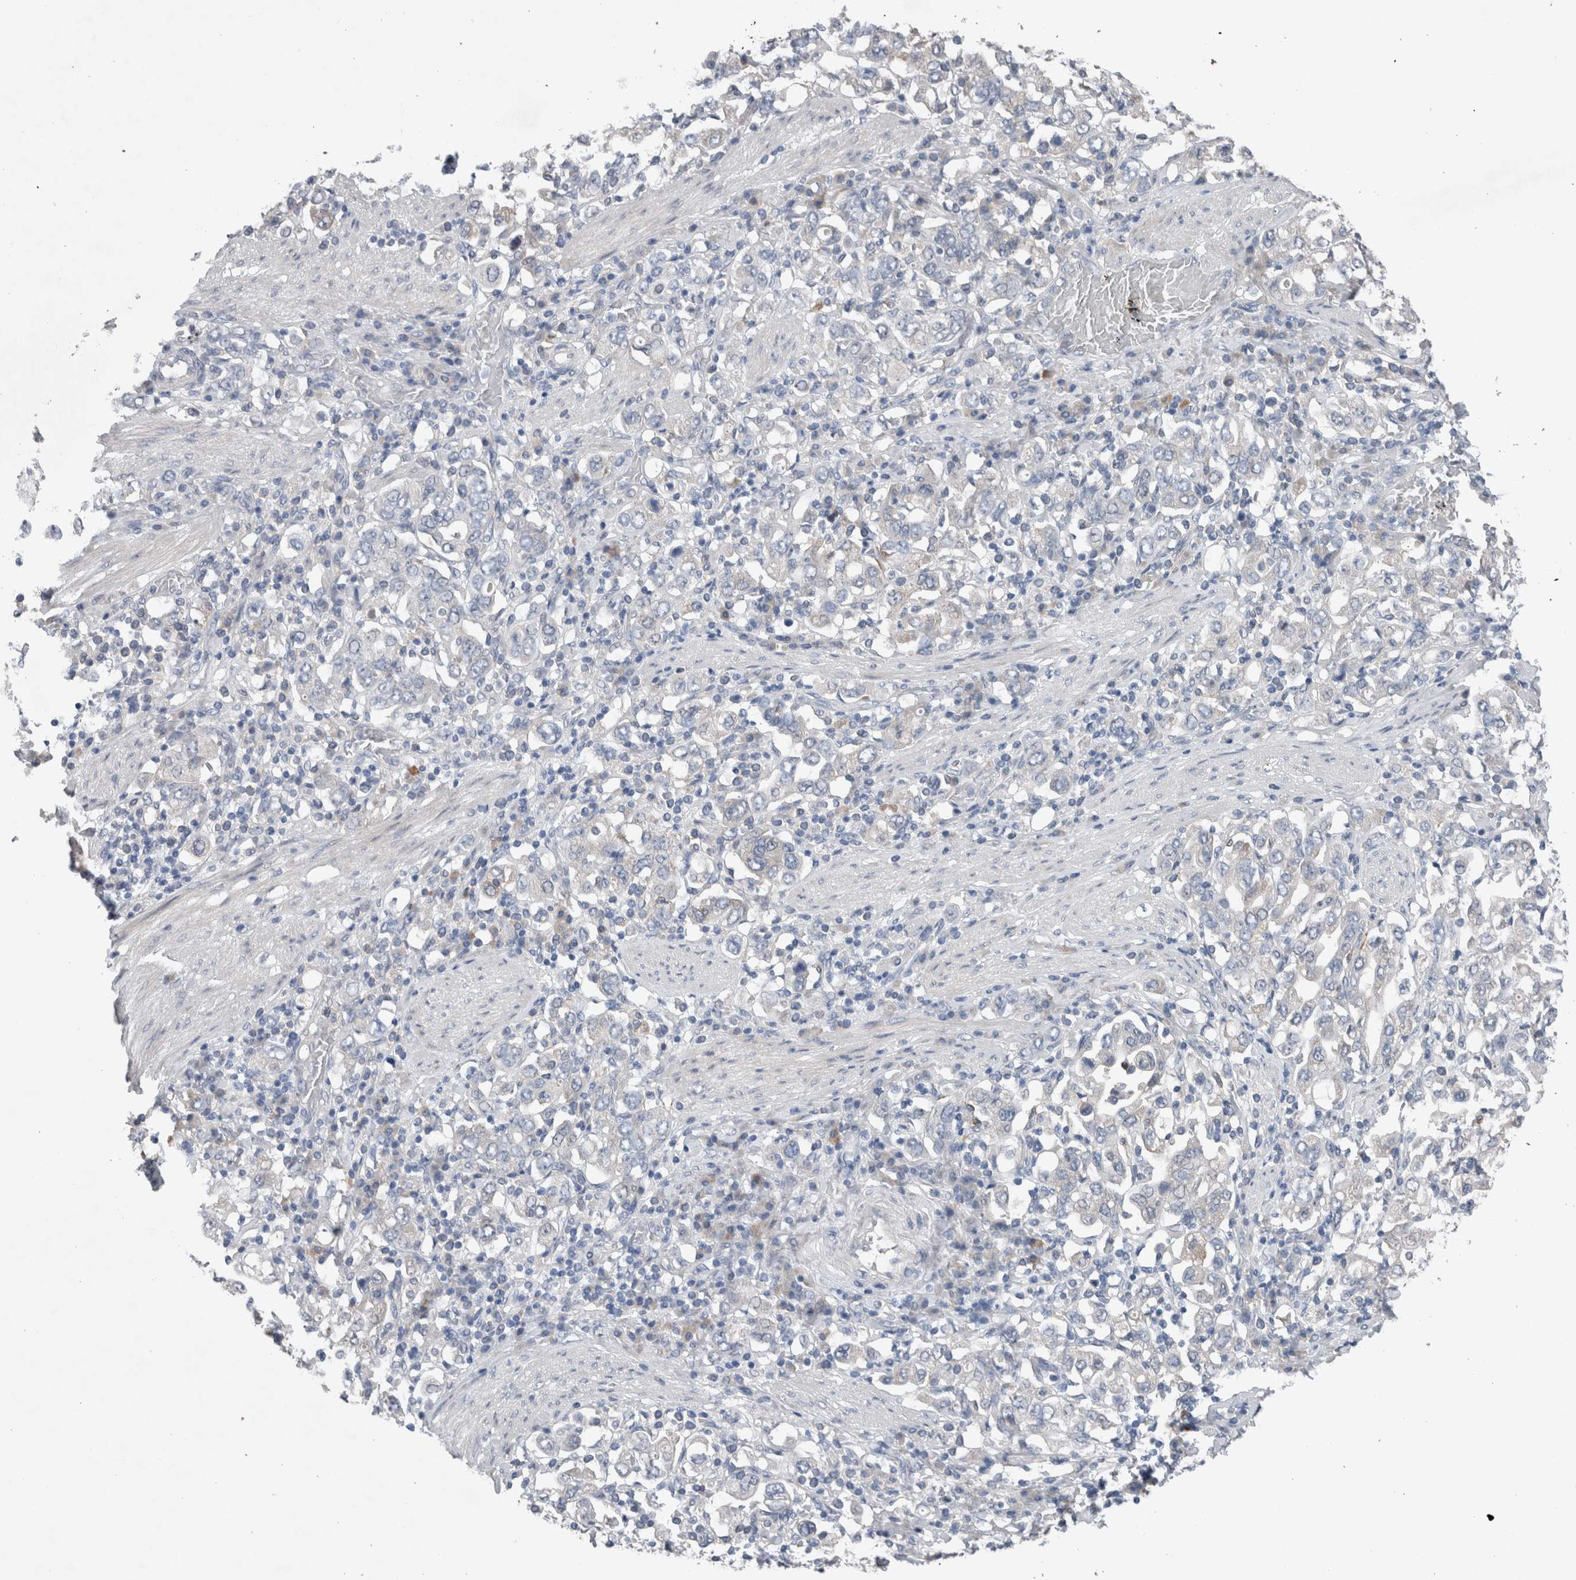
{"staining": {"intensity": "negative", "quantity": "none", "location": "none"}, "tissue": "stomach cancer", "cell_type": "Tumor cells", "image_type": "cancer", "snomed": [{"axis": "morphology", "description": "Adenocarcinoma, NOS"}, {"axis": "topography", "description": "Stomach, upper"}], "caption": "Histopathology image shows no significant protein expression in tumor cells of stomach cancer (adenocarcinoma).", "gene": "CRNN", "patient": {"sex": "male", "age": 62}}